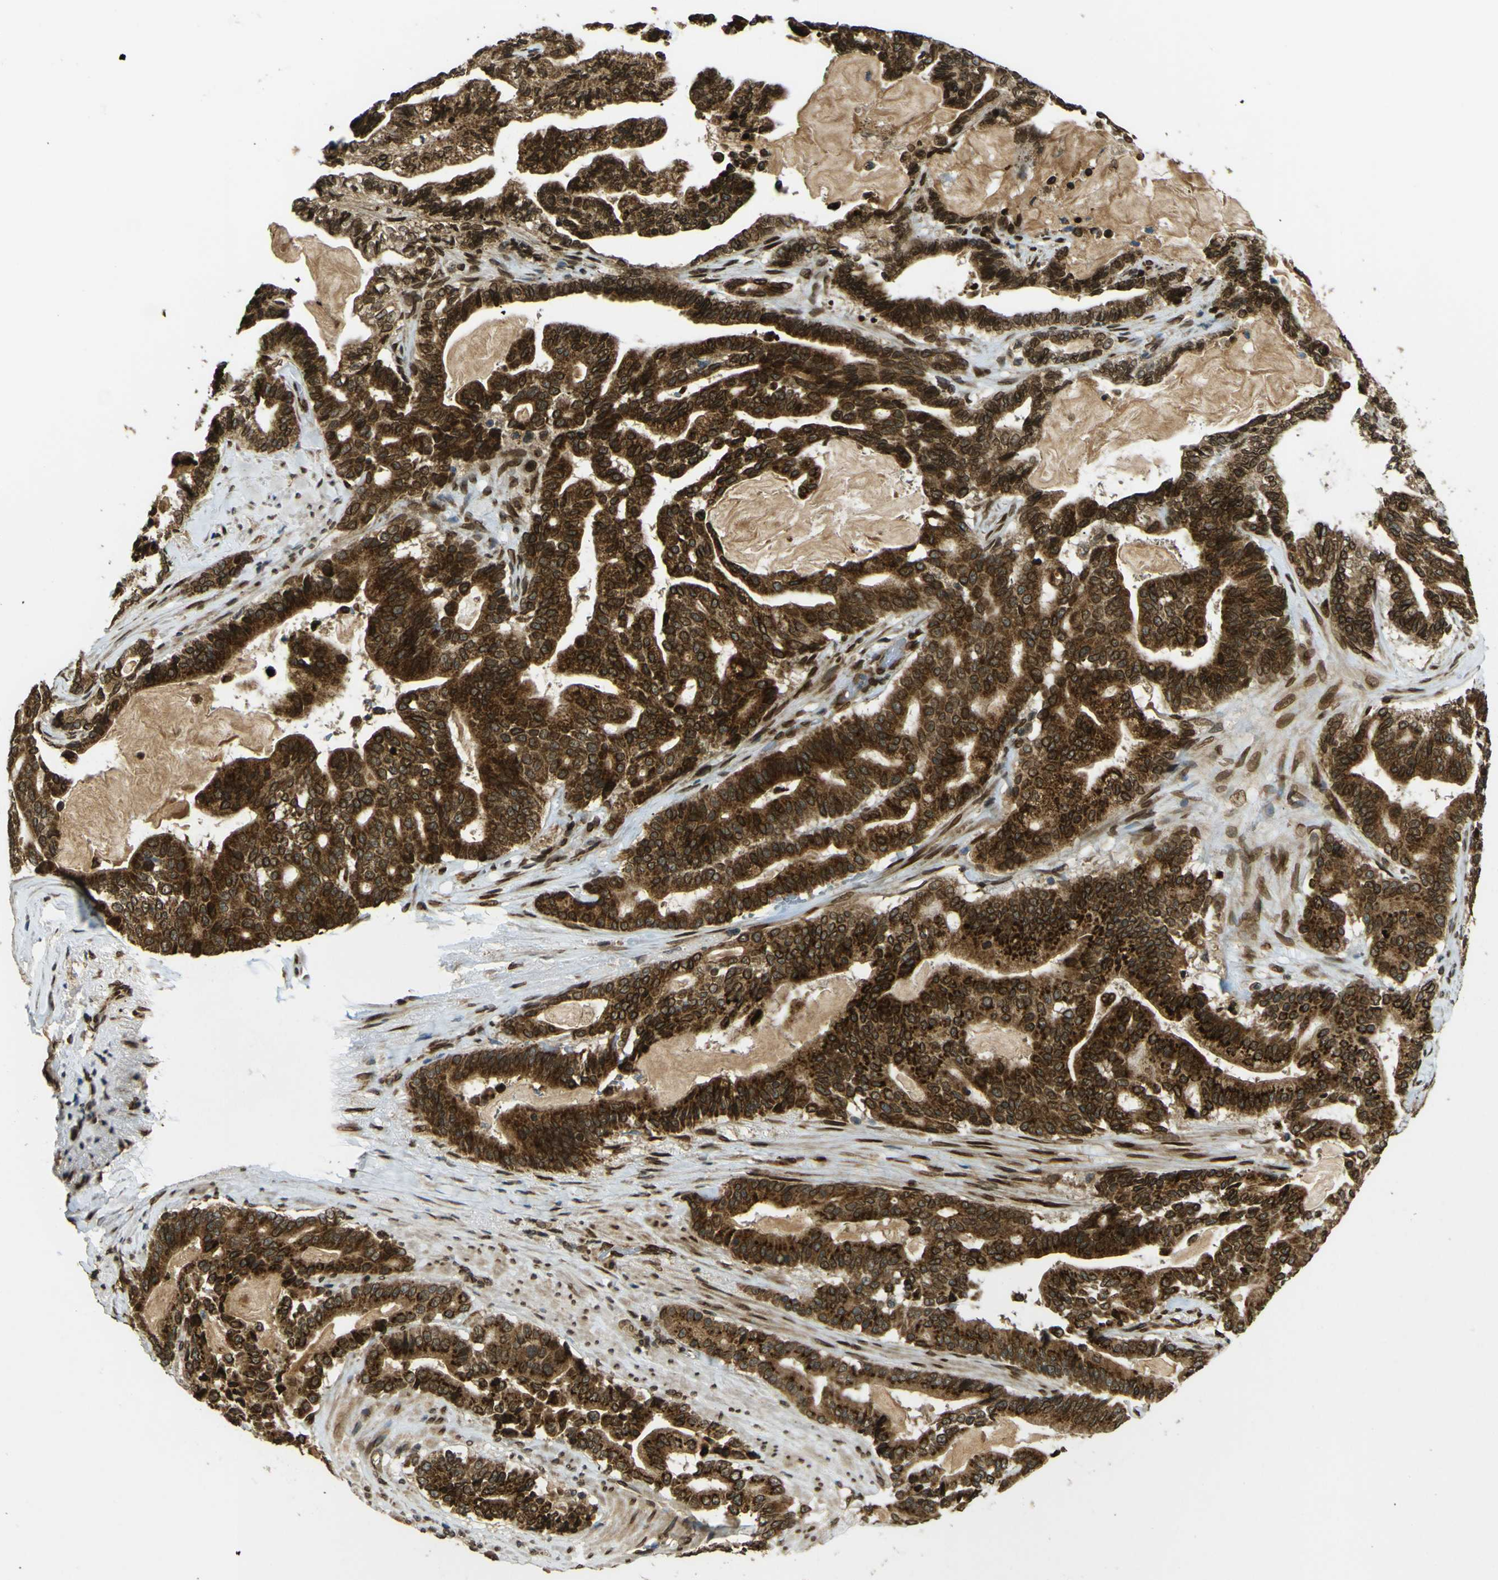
{"staining": {"intensity": "strong", "quantity": ">75%", "location": "cytoplasmic/membranous,nuclear"}, "tissue": "pancreatic cancer", "cell_type": "Tumor cells", "image_type": "cancer", "snomed": [{"axis": "morphology", "description": "Adenocarcinoma, NOS"}, {"axis": "topography", "description": "Pancreas"}], "caption": "The micrograph shows staining of adenocarcinoma (pancreatic), revealing strong cytoplasmic/membranous and nuclear protein staining (brown color) within tumor cells.", "gene": "GALNT1", "patient": {"sex": "male", "age": 63}}